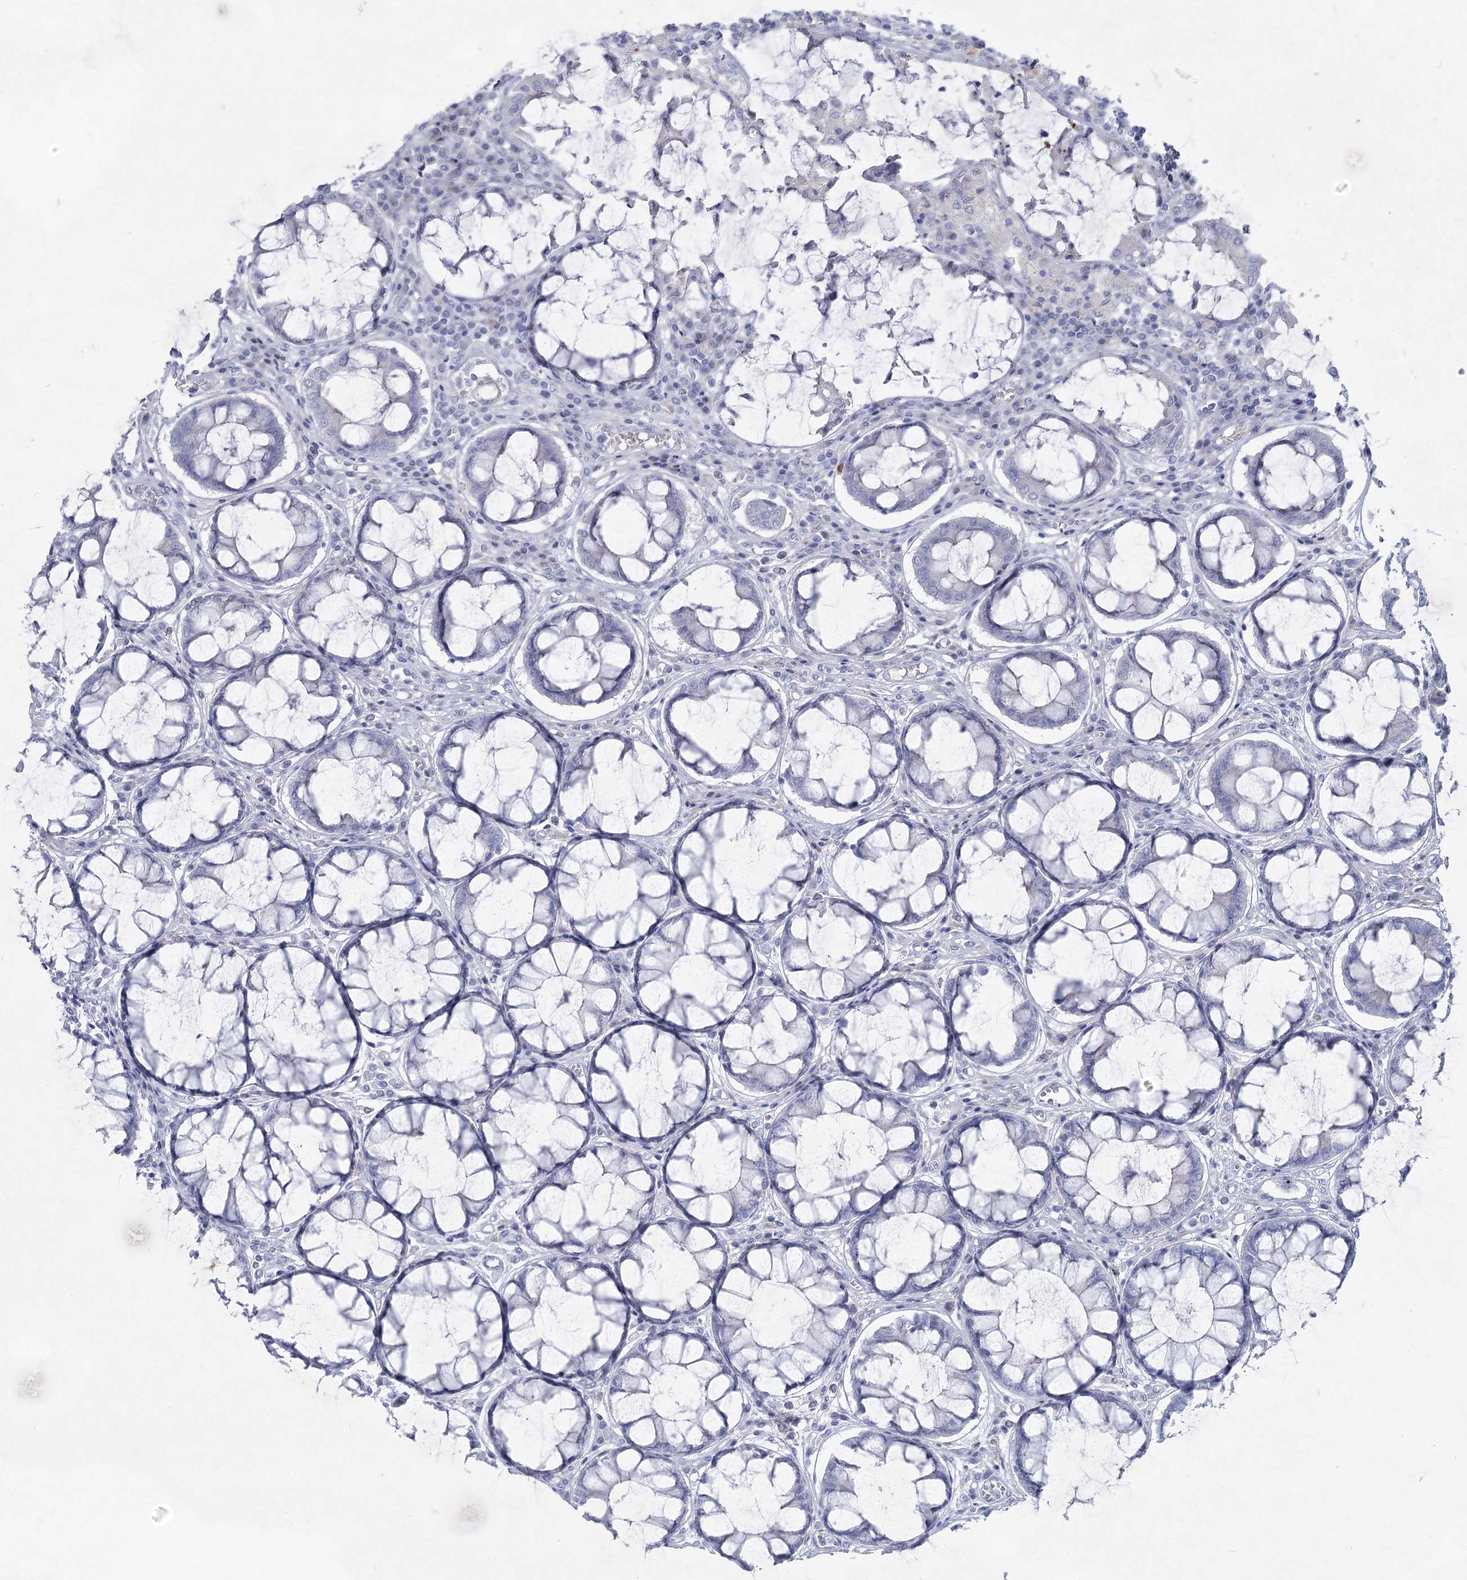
{"staining": {"intensity": "negative", "quantity": "none", "location": "none"}, "tissue": "colorectal cancer", "cell_type": "Tumor cells", "image_type": "cancer", "snomed": [{"axis": "morphology", "description": "Adenocarcinoma, NOS"}, {"axis": "topography", "description": "Rectum"}], "caption": "An immunohistochemistry (IHC) image of colorectal cancer is shown. There is no staining in tumor cells of colorectal cancer.", "gene": "WDR74", "patient": {"sex": "male", "age": 84}}